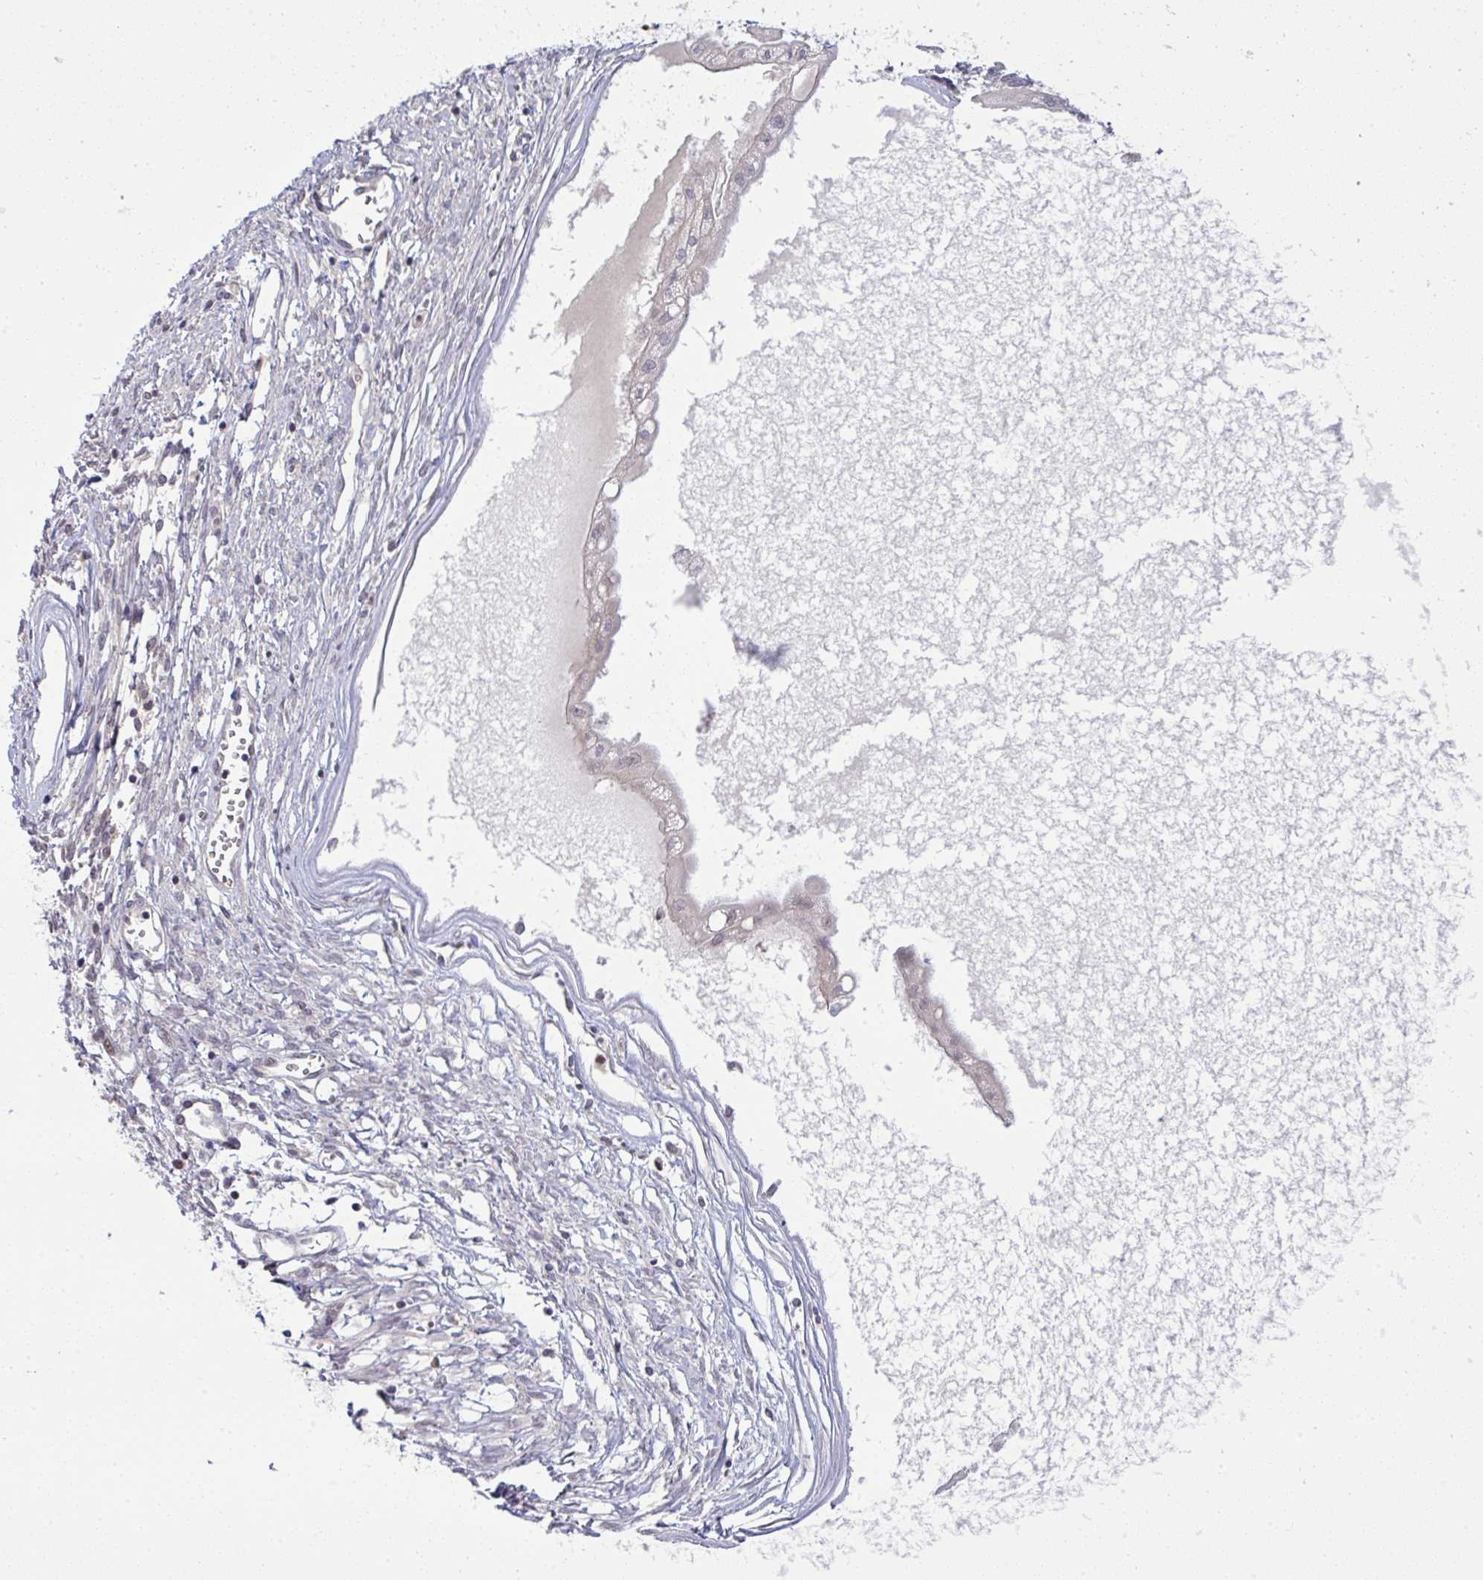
{"staining": {"intensity": "negative", "quantity": "none", "location": "none"}, "tissue": "ovarian cancer", "cell_type": "Tumor cells", "image_type": "cancer", "snomed": [{"axis": "morphology", "description": "Cystadenocarcinoma, mucinous, NOS"}, {"axis": "topography", "description": "Ovary"}], "caption": "The immunohistochemistry (IHC) photomicrograph has no significant positivity in tumor cells of mucinous cystadenocarcinoma (ovarian) tissue. Brightfield microscopy of immunohistochemistry (IHC) stained with DAB (3,3'-diaminobenzidine) (brown) and hematoxylin (blue), captured at high magnification.", "gene": "KLF2", "patient": {"sex": "female", "age": 34}}